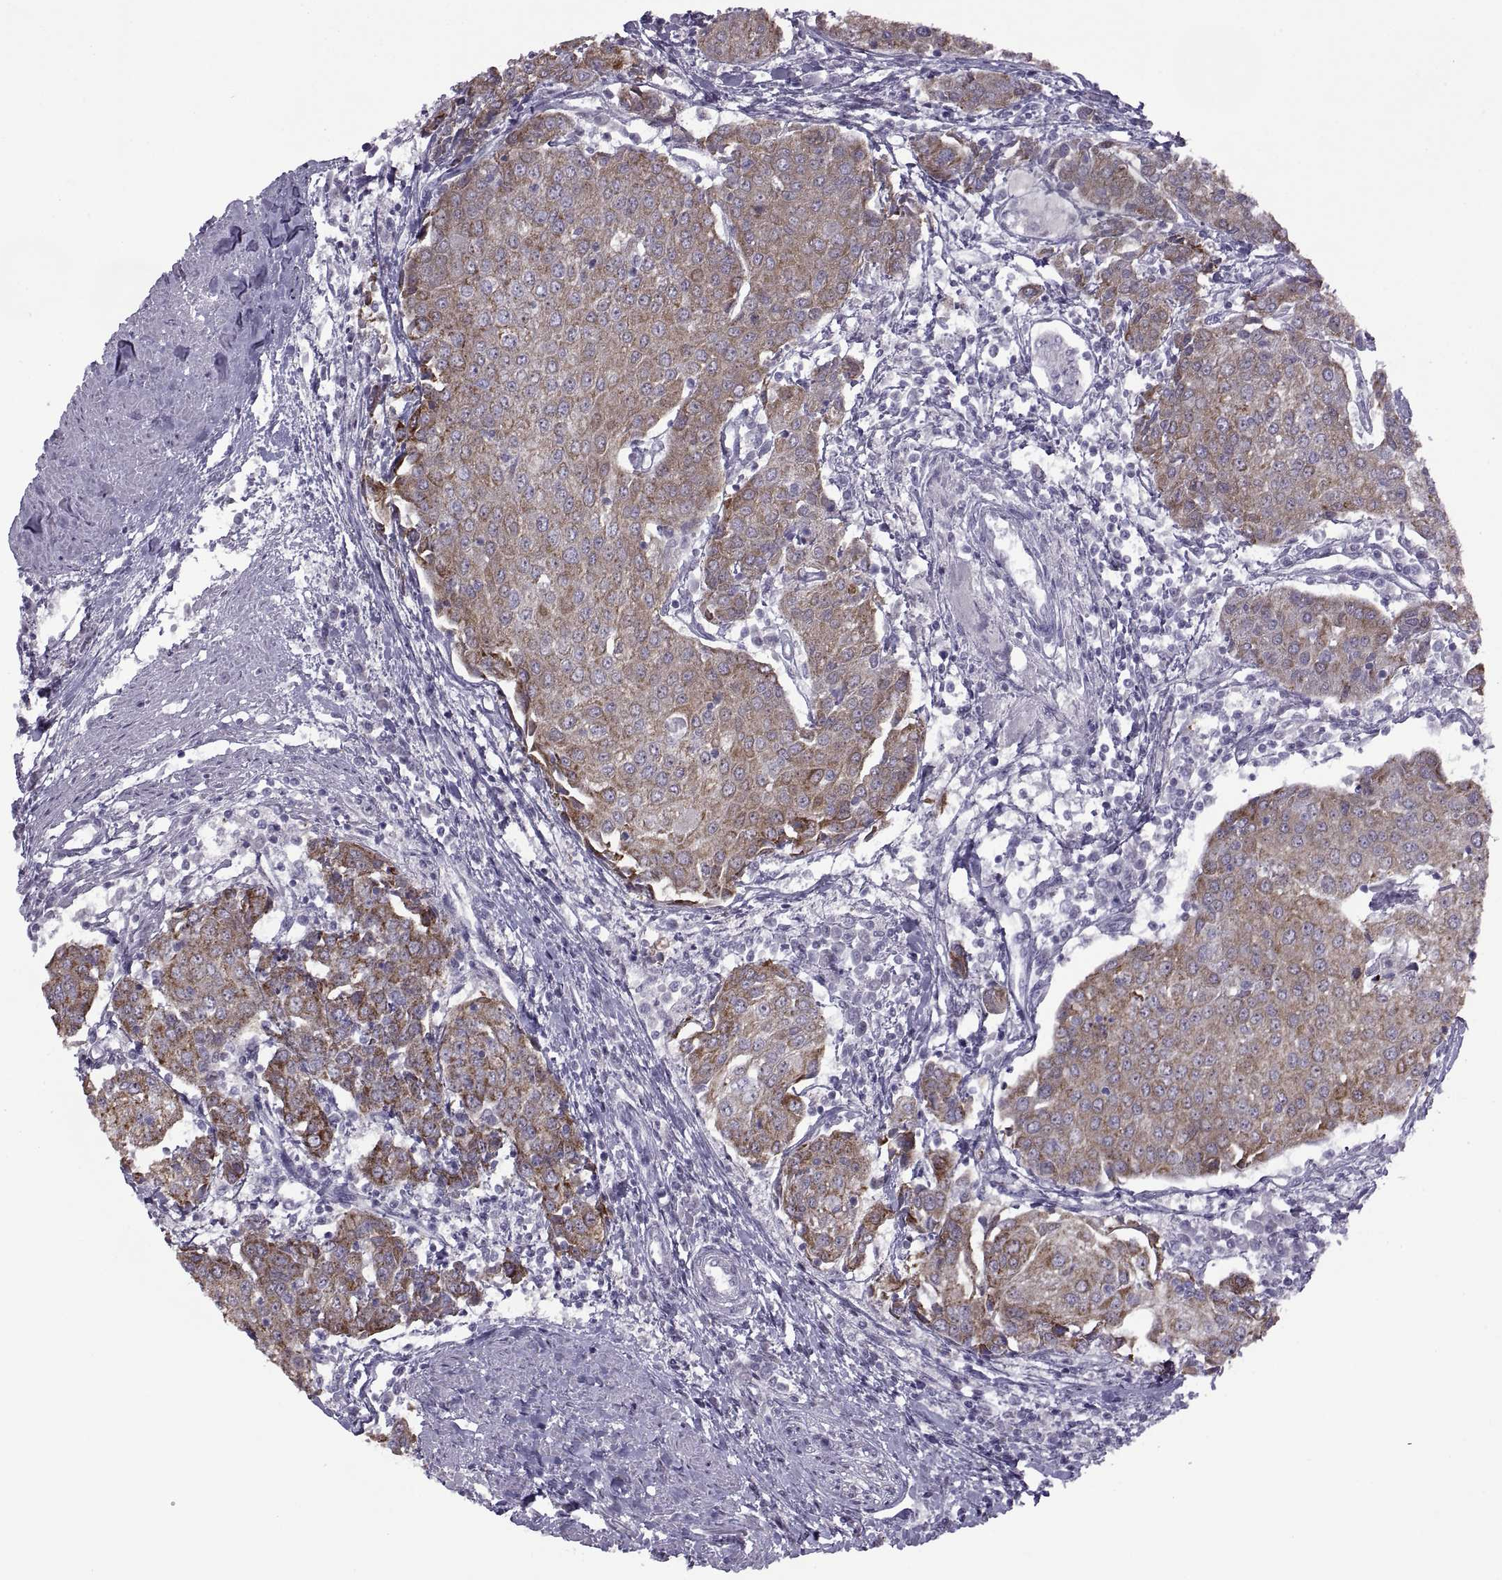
{"staining": {"intensity": "moderate", "quantity": ">75%", "location": "cytoplasmic/membranous"}, "tissue": "urothelial cancer", "cell_type": "Tumor cells", "image_type": "cancer", "snomed": [{"axis": "morphology", "description": "Urothelial carcinoma, High grade"}, {"axis": "topography", "description": "Urinary bladder"}], "caption": "Moderate cytoplasmic/membranous protein expression is identified in approximately >75% of tumor cells in high-grade urothelial carcinoma.", "gene": "ASIC2", "patient": {"sex": "female", "age": 85}}